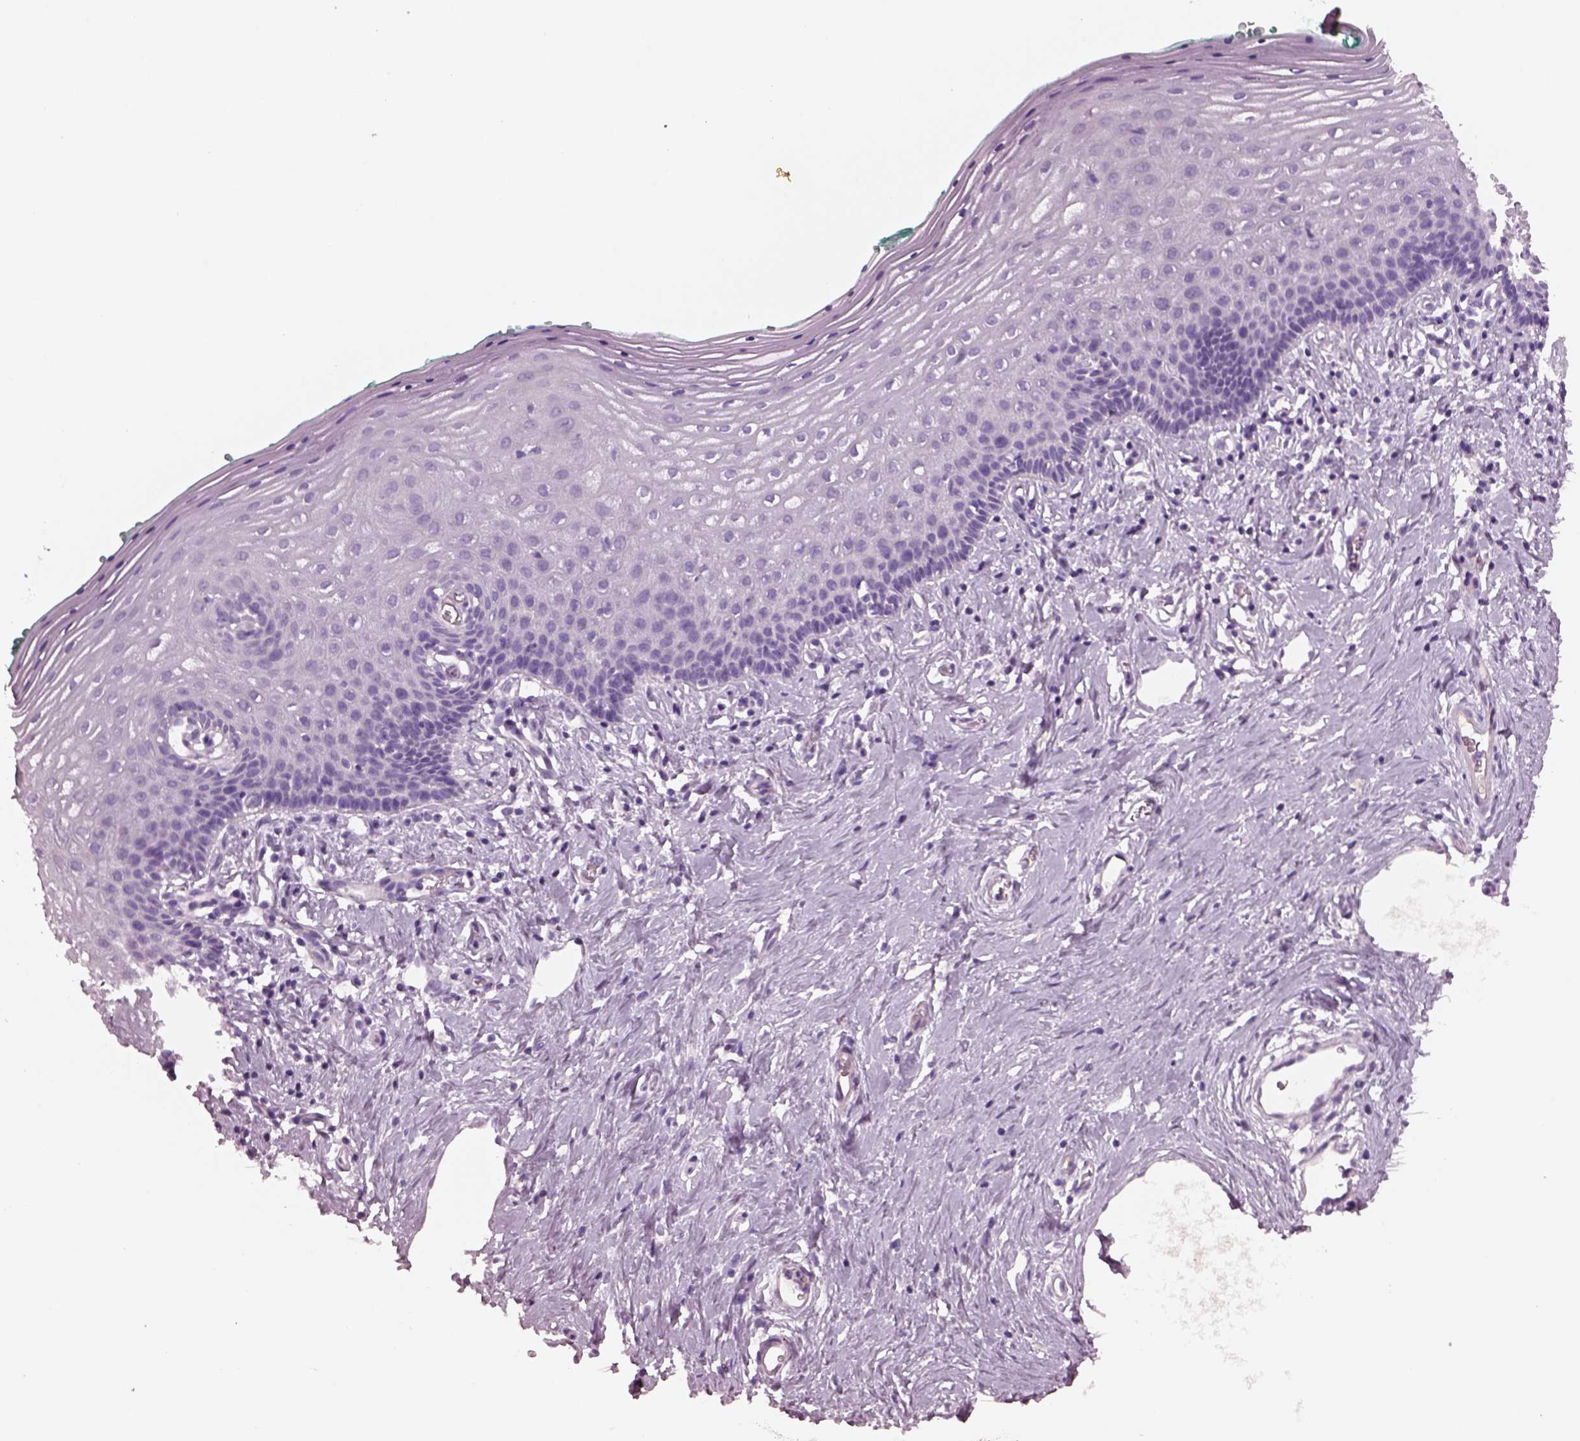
{"staining": {"intensity": "negative", "quantity": "none", "location": "none"}, "tissue": "vagina", "cell_type": "Squamous epithelial cells", "image_type": "normal", "snomed": [{"axis": "morphology", "description": "Normal tissue, NOS"}, {"axis": "topography", "description": "Vagina"}], "caption": "DAB immunohistochemical staining of normal vagina displays no significant positivity in squamous epithelial cells. Brightfield microscopy of IHC stained with DAB (3,3'-diaminobenzidine) (brown) and hematoxylin (blue), captured at high magnification.", "gene": "IGLL1", "patient": {"sex": "female", "age": 42}}